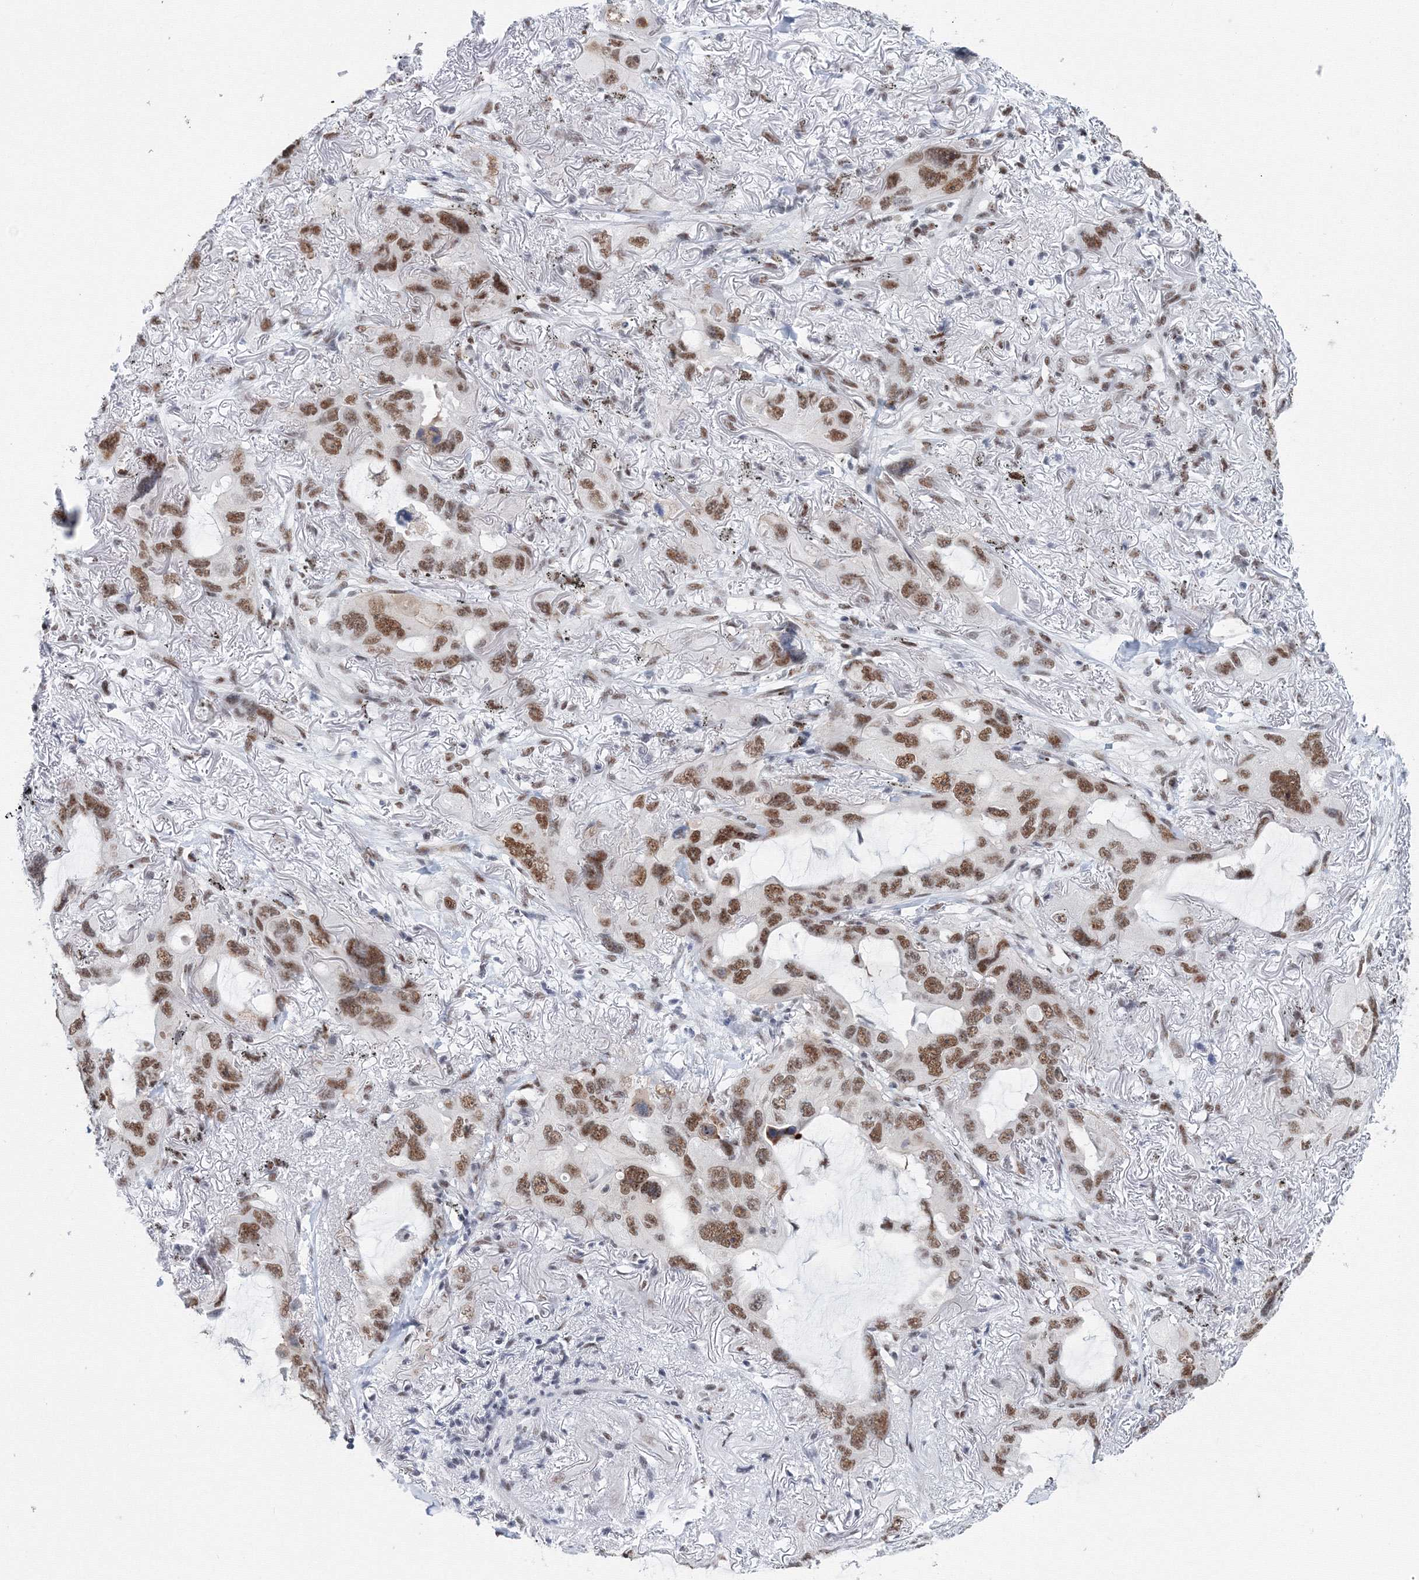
{"staining": {"intensity": "moderate", "quantity": ">75%", "location": "nuclear"}, "tissue": "lung cancer", "cell_type": "Tumor cells", "image_type": "cancer", "snomed": [{"axis": "morphology", "description": "Squamous cell carcinoma, NOS"}, {"axis": "topography", "description": "Lung"}], "caption": "Lung cancer stained with immunohistochemistry (IHC) shows moderate nuclear positivity in approximately >75% of tumor cells.", "gene": "SF3B6", "patient": {"sex": "female", "age": 73}}